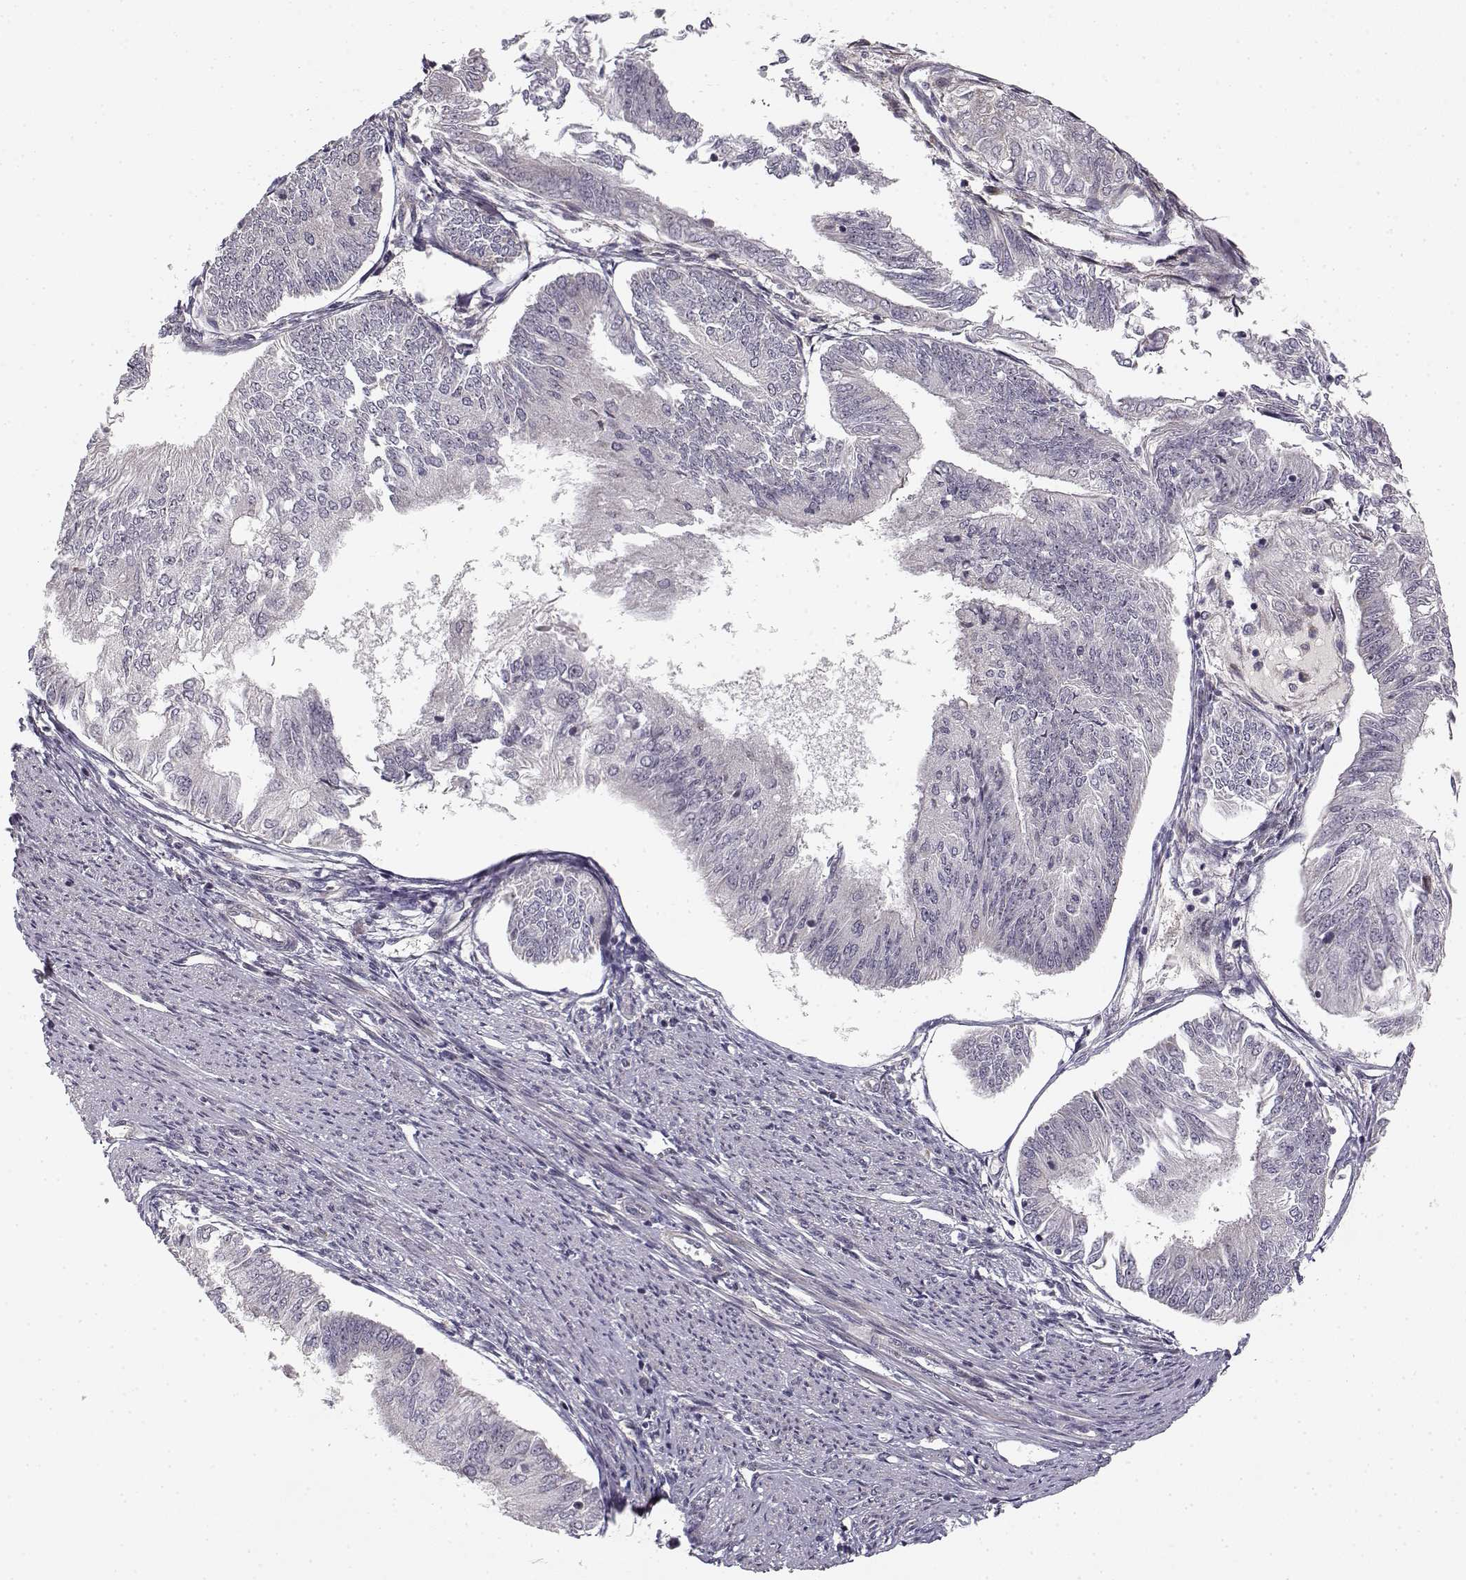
{"staining": {"intensity": "negative", "quantity": "none", "location": "none"}, "tissue": "endometrial cancer", "cell_type": "Tumor cells", "image_type": "cancer", "snomed": [{"axis": "morphology", "description": "Adenocarcinoma, NOS"}, {"axis": "topography", "description": "Endometrium"}], "caption": "Tumor cells are negative for protein expression in human adenocarcinoma (endometrial).", "gene": "MED12L", "patient": {"sex": "female", "age": 58}}